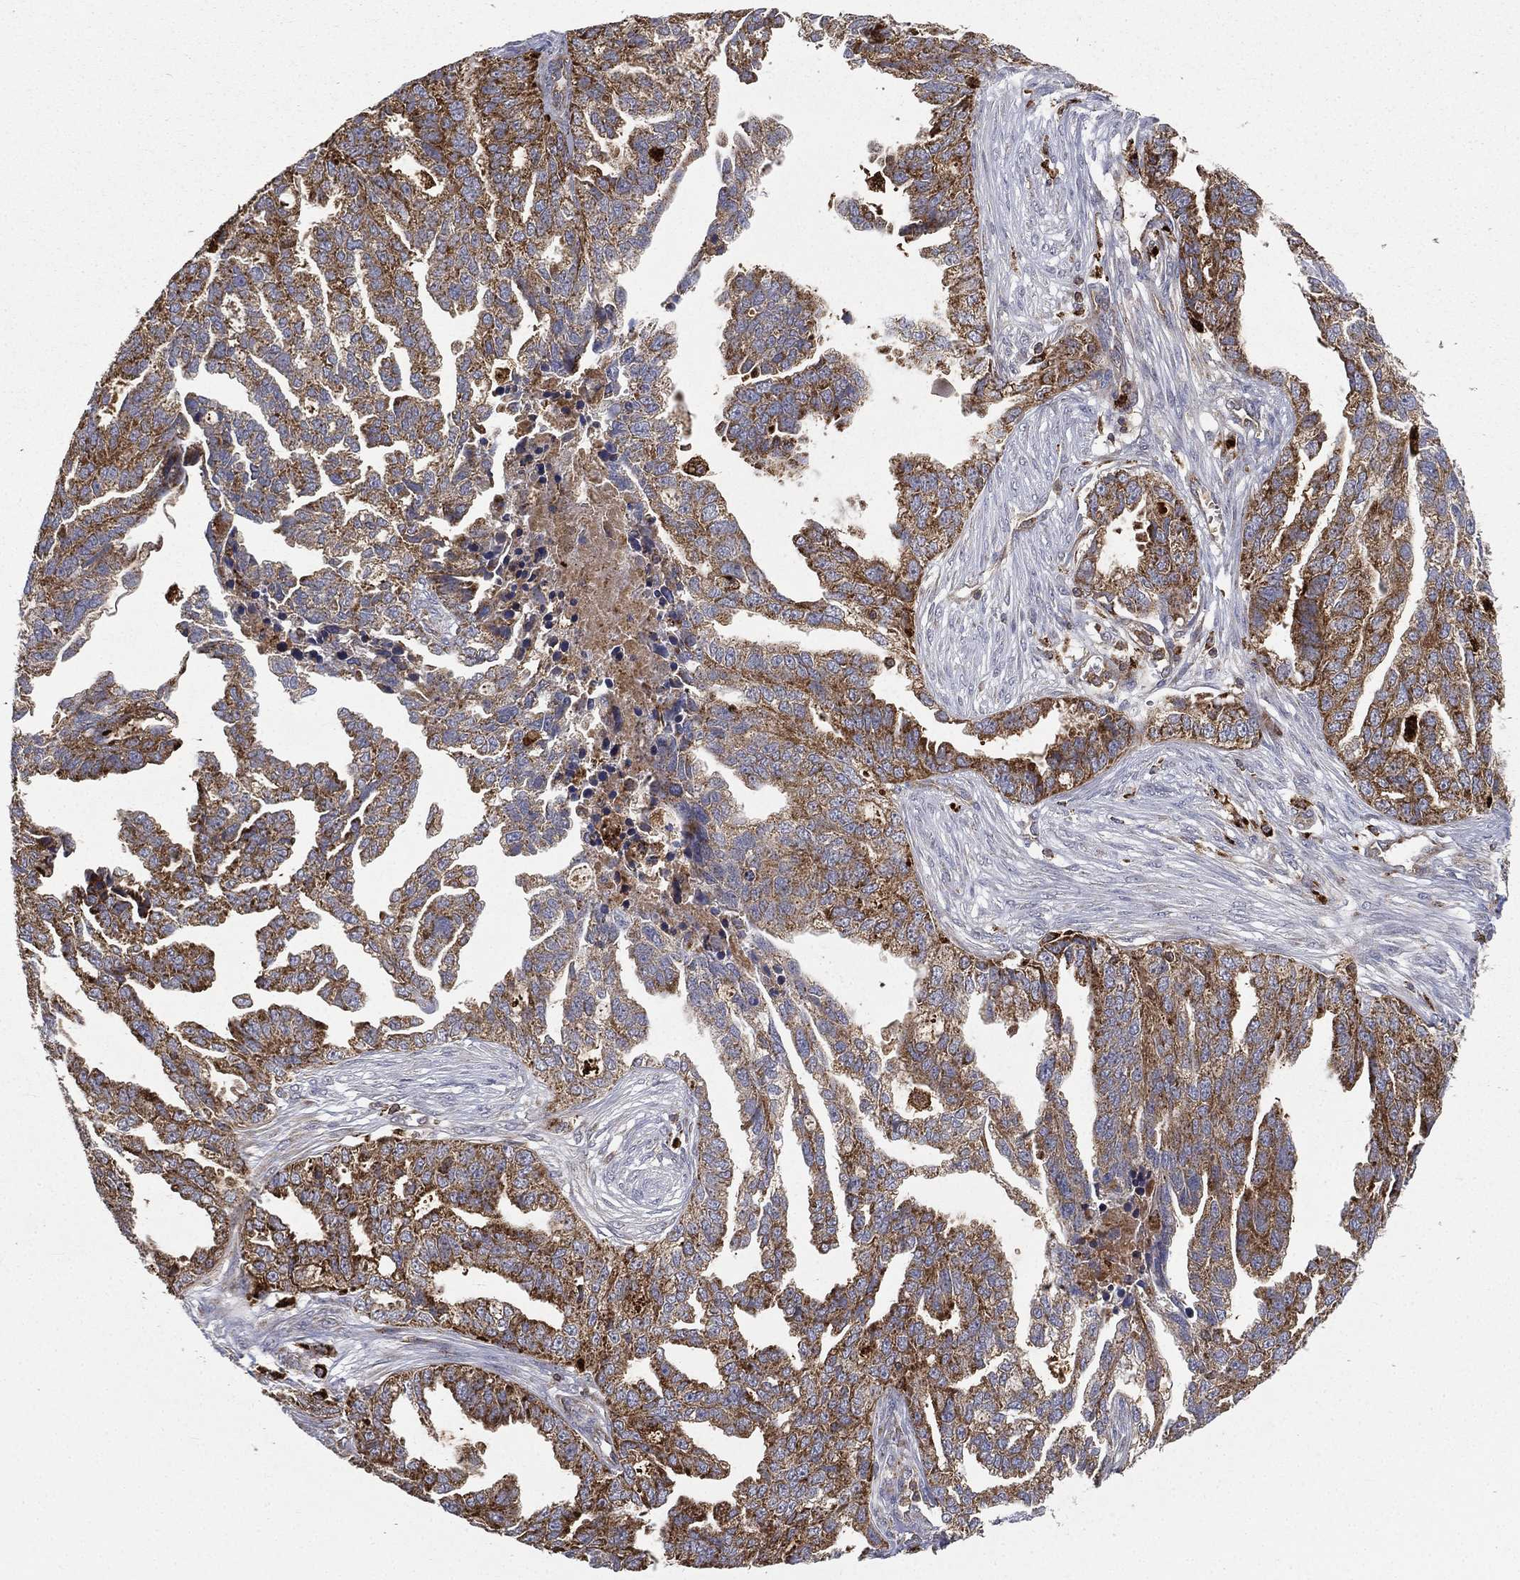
{"staining": {"intensity": "strong", "quantity": "25%-75%", "location": "cytoplasmic/membranous"}, "tissue": "ovarian cancer", "cell_type": "Tumor cells", "image_type": "cancer", "snomed": [{"axis": "morphology", "description": "Cystadenocarcinoma, serous, NOS"}, {"axis": "topography", "description": "Ovary"}], "caption": "Ovarian cancer was stained to show a protein in brown. There is high levels of strong cytoplasmic/membranous positivity in about 25%-75% of tumor cells. (DAB (3,3'-diaminobenzidine) IHC with brightfield microscopy, high magnification).", "gene": "RIN3", "patient": {"sex": "female", "age": 51}}